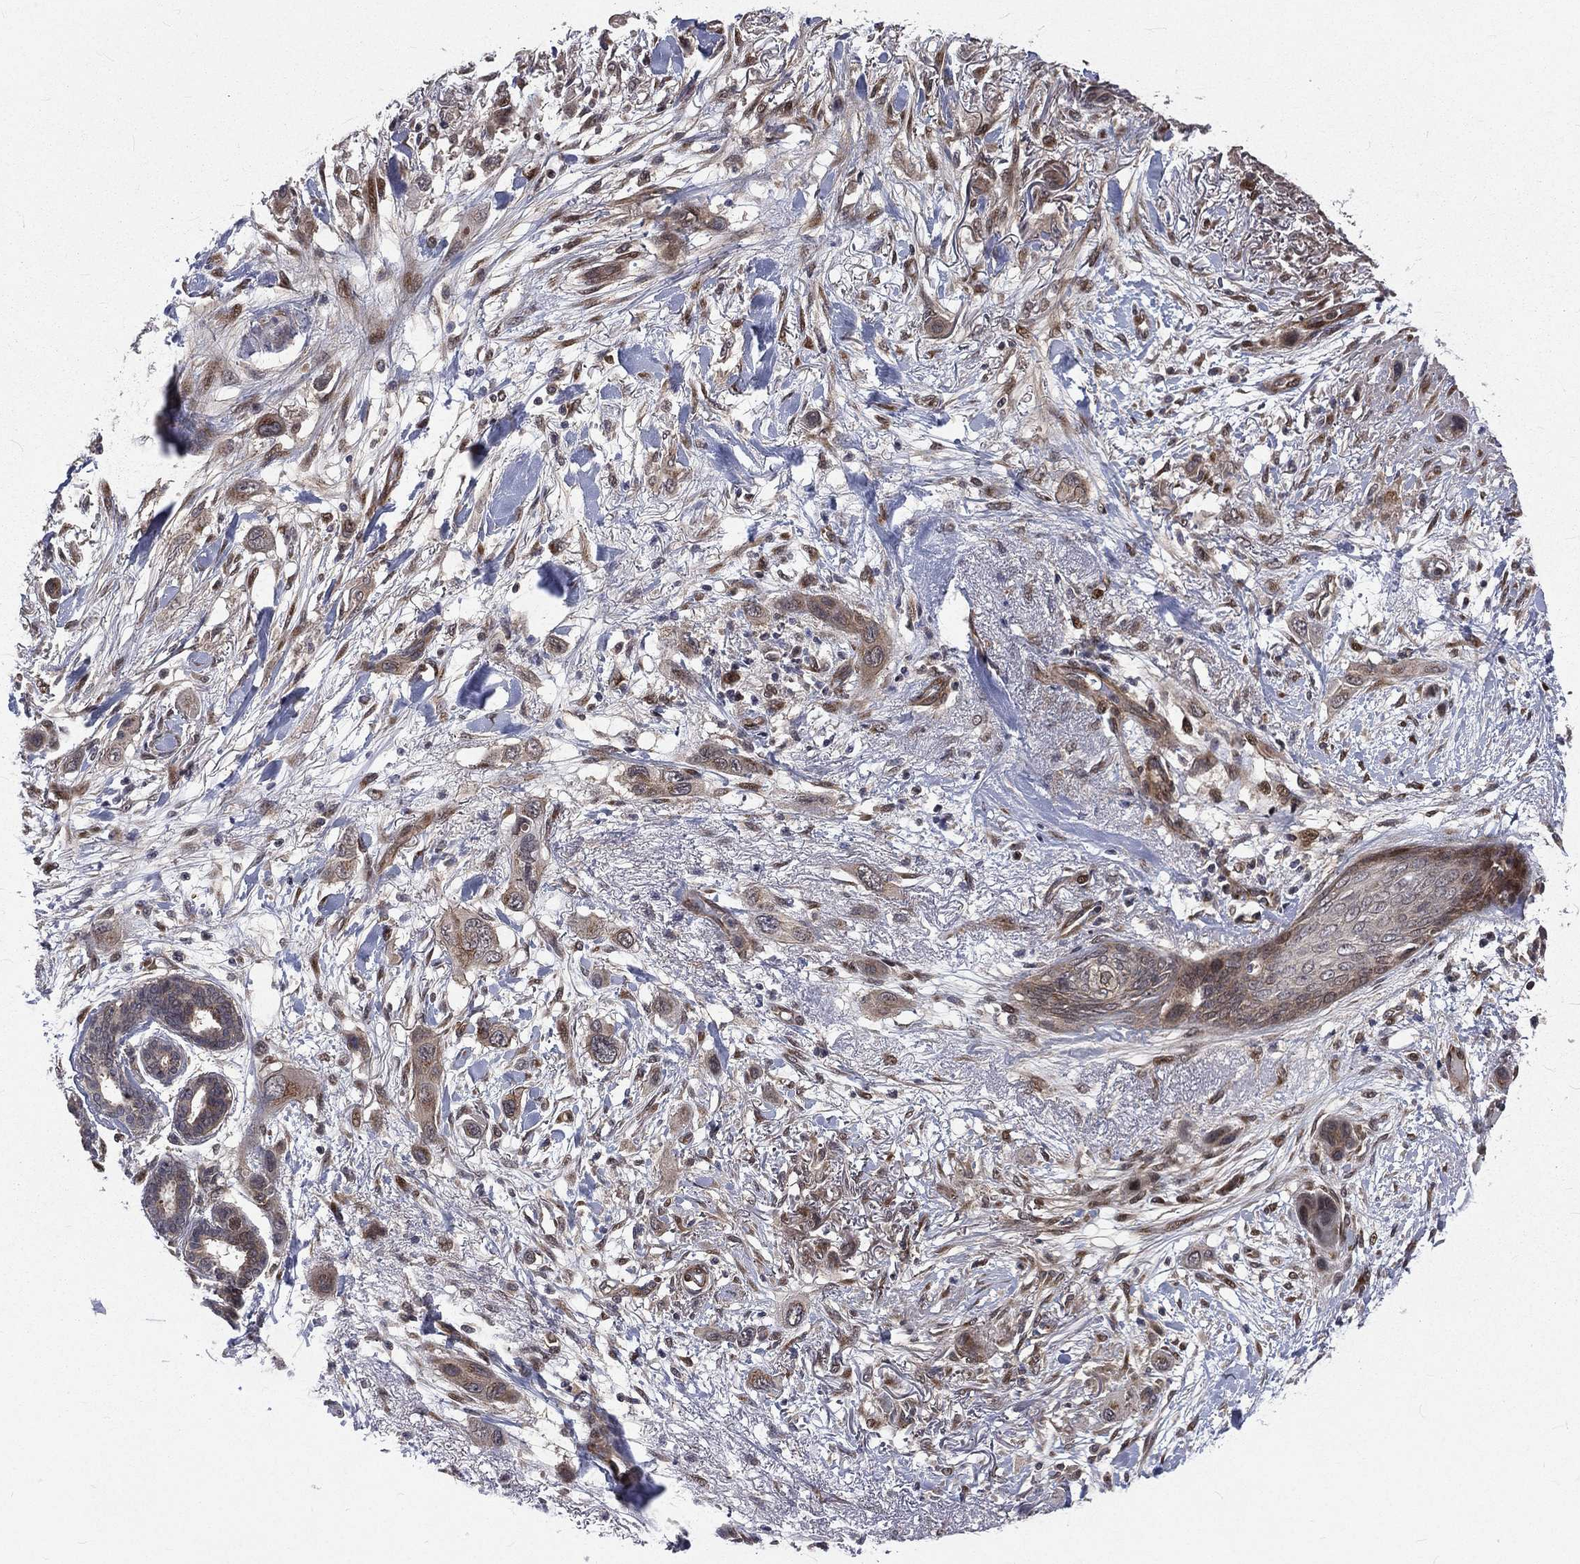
{"staining": {"intensity": "weak", "quantity": "<25%", "location": "cytoplasmic/membranous"}, "tissue": "skin cancer", "cell_type": "Tumor cells", "image_type": "cancer", "snomed": [{"axis": "morphology", "description": "Squamous cell carcinoma, NOS"}, {"axis": "topography", "description": "Skin"}], "caption": "IHC micrograph of human skin squamous cell carcinoma stained for a protein (brown), which shows no staining in tumor cells. (Stains: DAB (3,3'-diaminobenzidine) immunohistochemistry with hematoxylin counter stain, Microscopy: brightfield microscopy at high magnification).", "gene": "ARL3", "patient": {"sex": "male", "age": 79}}